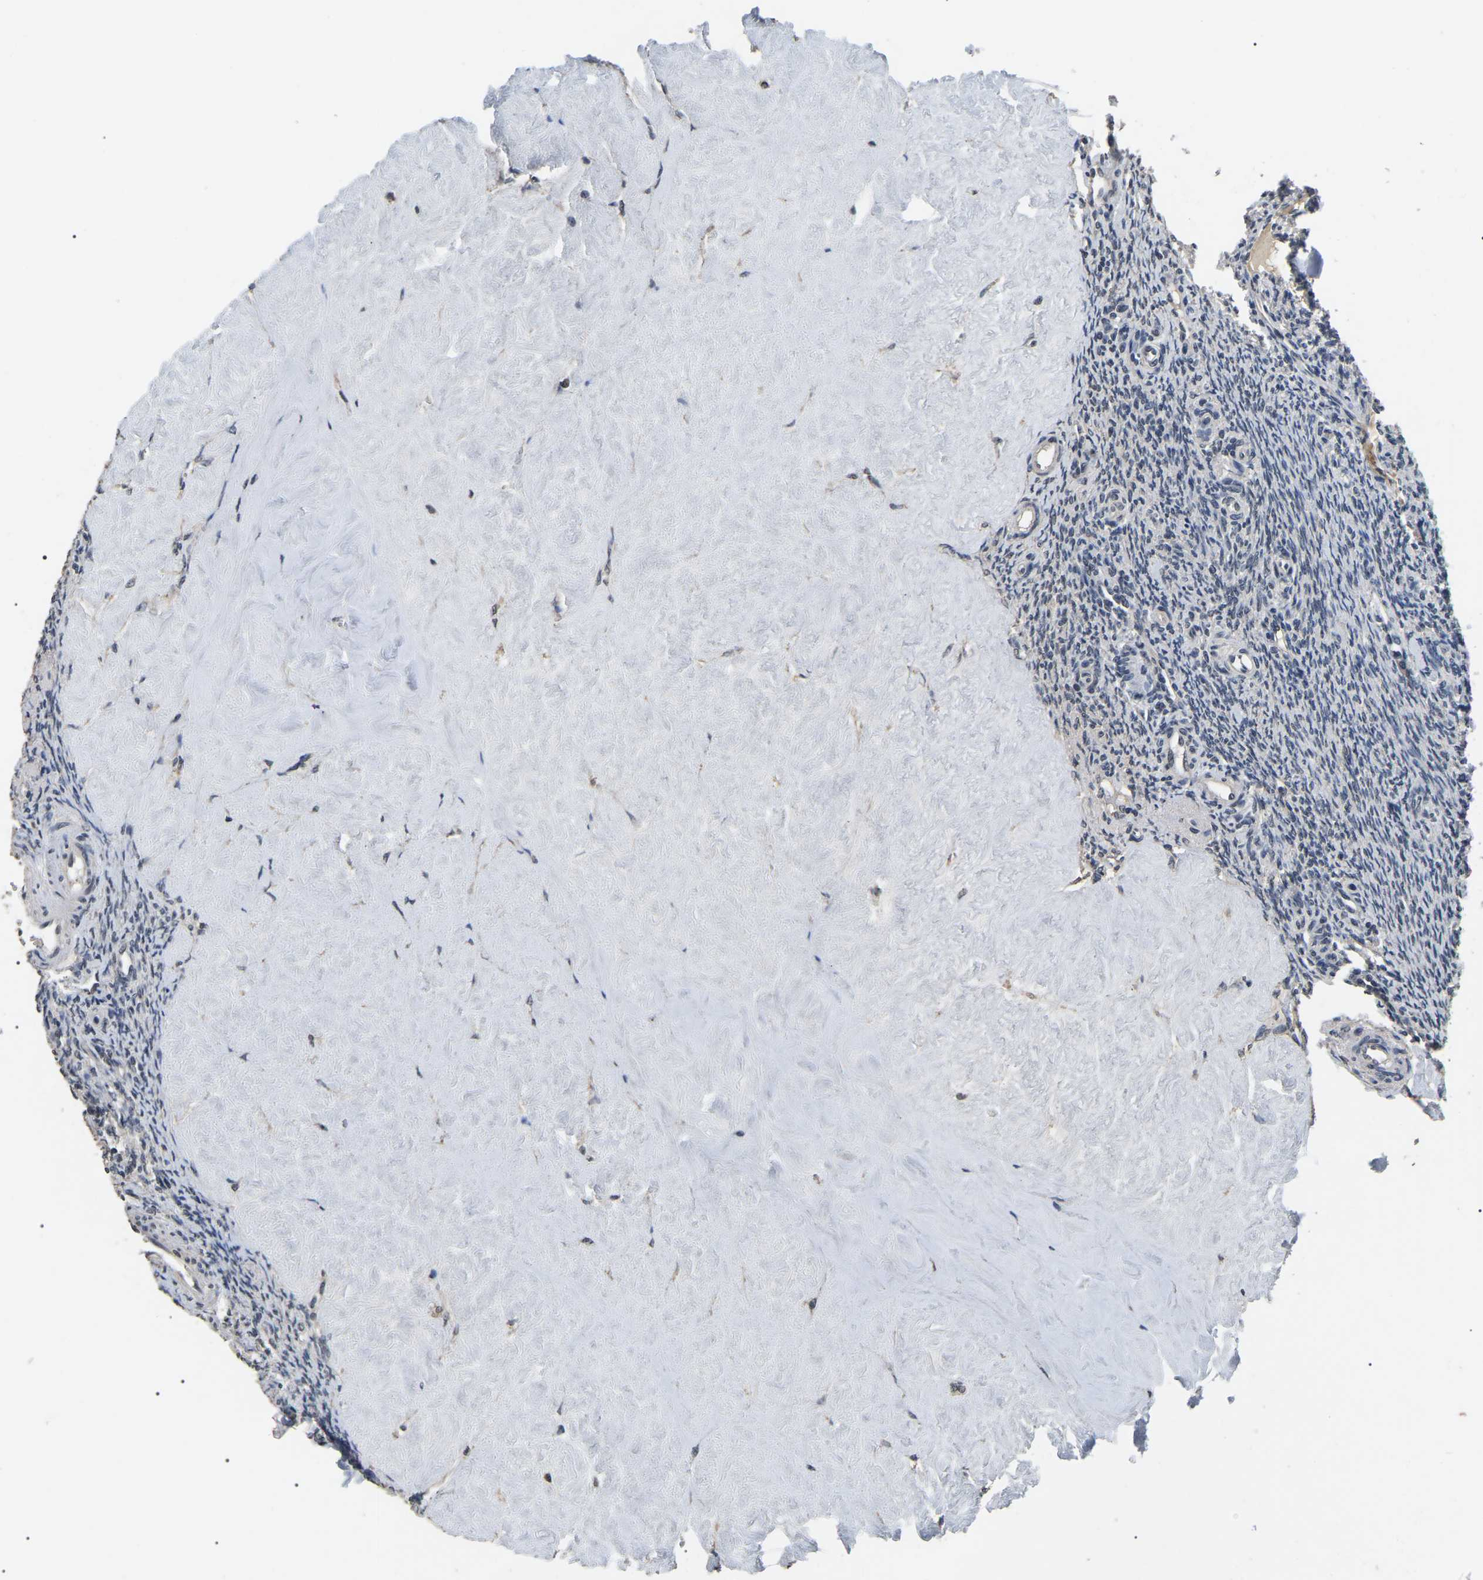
{"staining": {"intensity": "weak", "quantity": ">75%", "location": "nuclear"}, "tissue": "ovary", "cell_type": "Follicle cells", "image_type": "normal", "snomed": [{"axis": "morphology", "description": "Normal tissue, NOS"}, {"axis": "topography", "description": "Ovary"}], "caption": "This is a photomicrograph of immunohistochemistry (IHC) staining of normal ovary, which shows weak expression in the nuclear of follicle cells.", "gene": "PPM1E", "patient": {"sex": "female", "age": 41}}